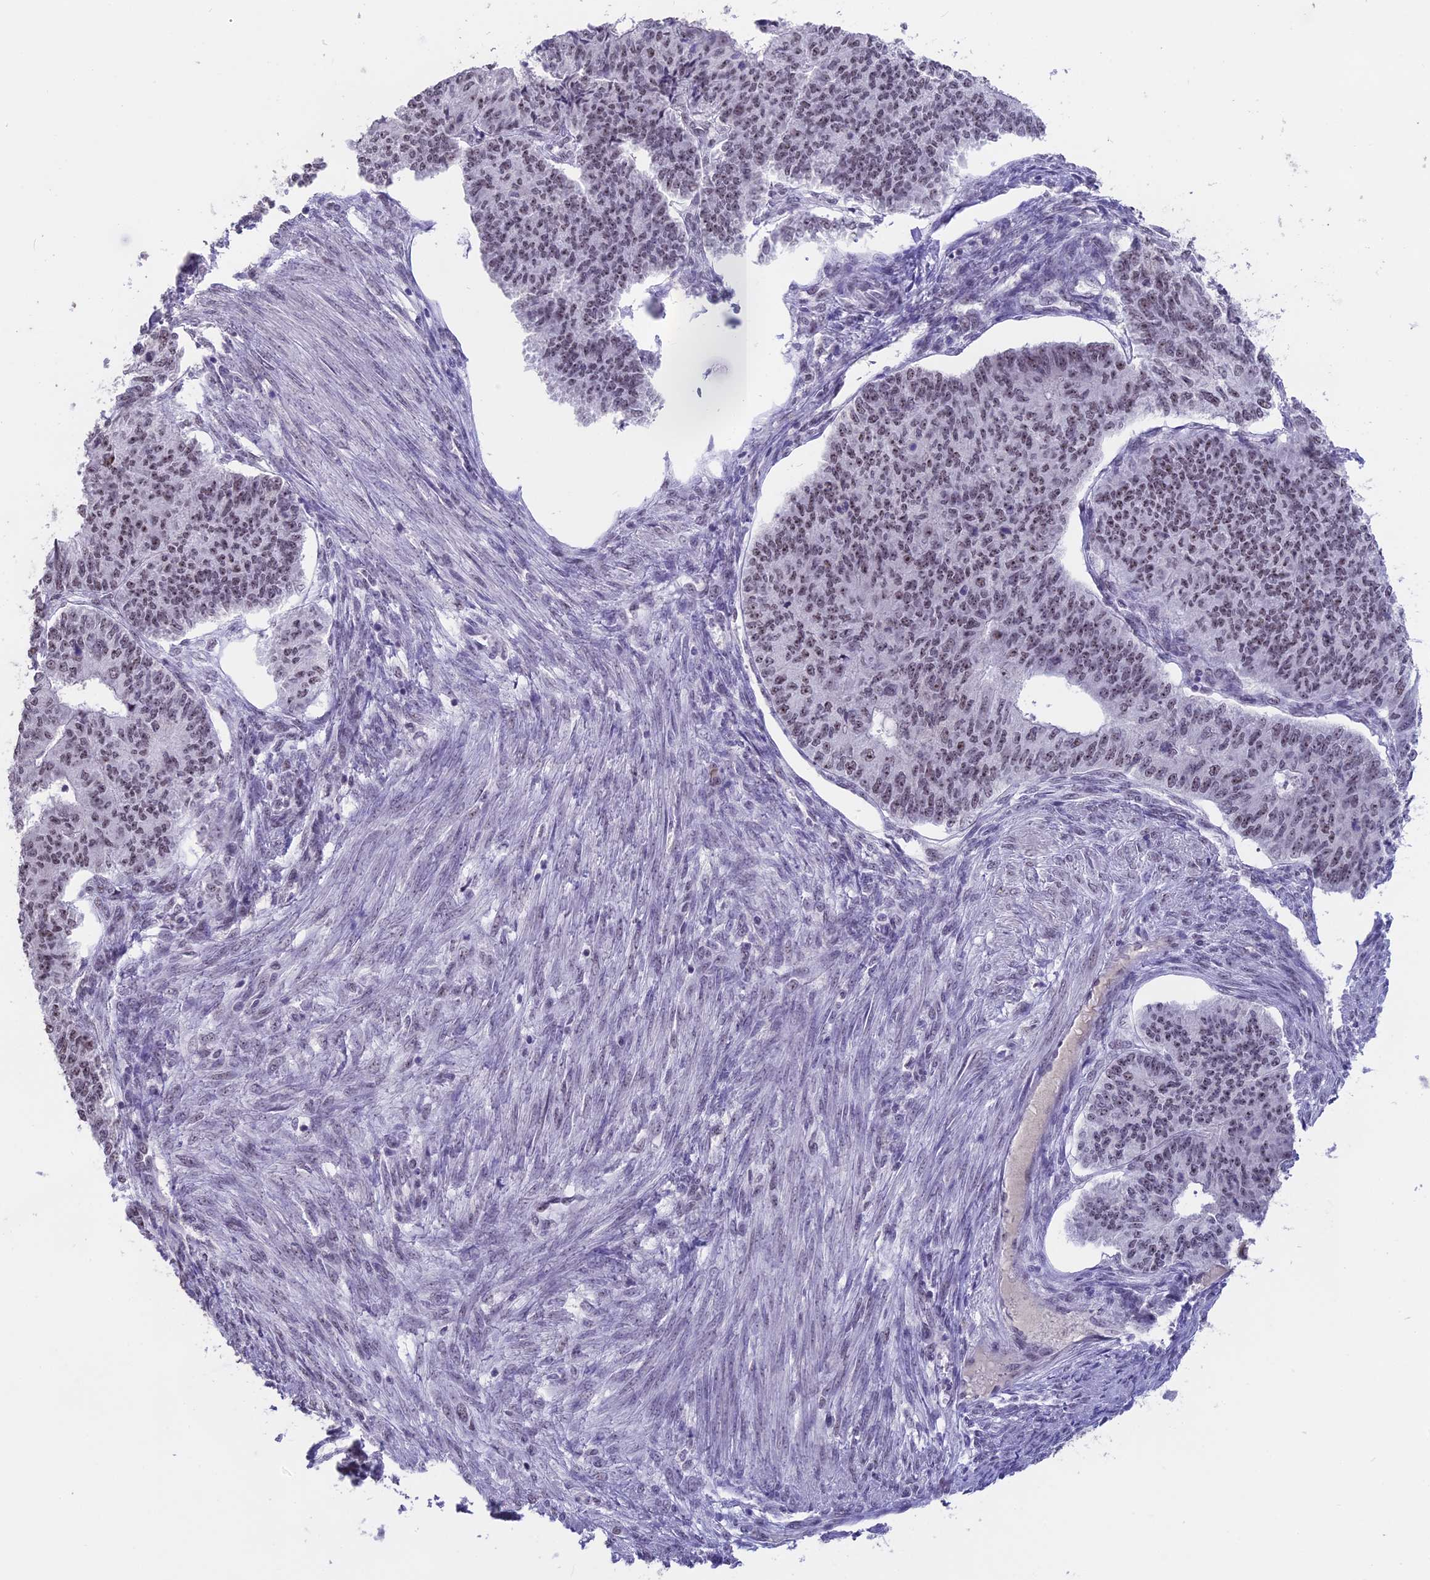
{"staining": {"intensity": "weak", "quantity": ">75%", "location": "nuclear"}, "tissue": "endometrial cancer", "cell_type": "Tumor cells", "image_type": "cancer", "snomed": [{"axis": "morphology", "description": "Adenocarcinoma, NOS"}, {"axis": "topography", "description": "Endometrium"}], "caption": "An immunohistochemistry (IHC) photomicrograph of tumor tissue is shown. Protein staining in brown labels weak nuclear positivity in endometrial cancer within tumor cells.", "gene": "SETD2", "patient": {"sex": "female", "age": 32}}